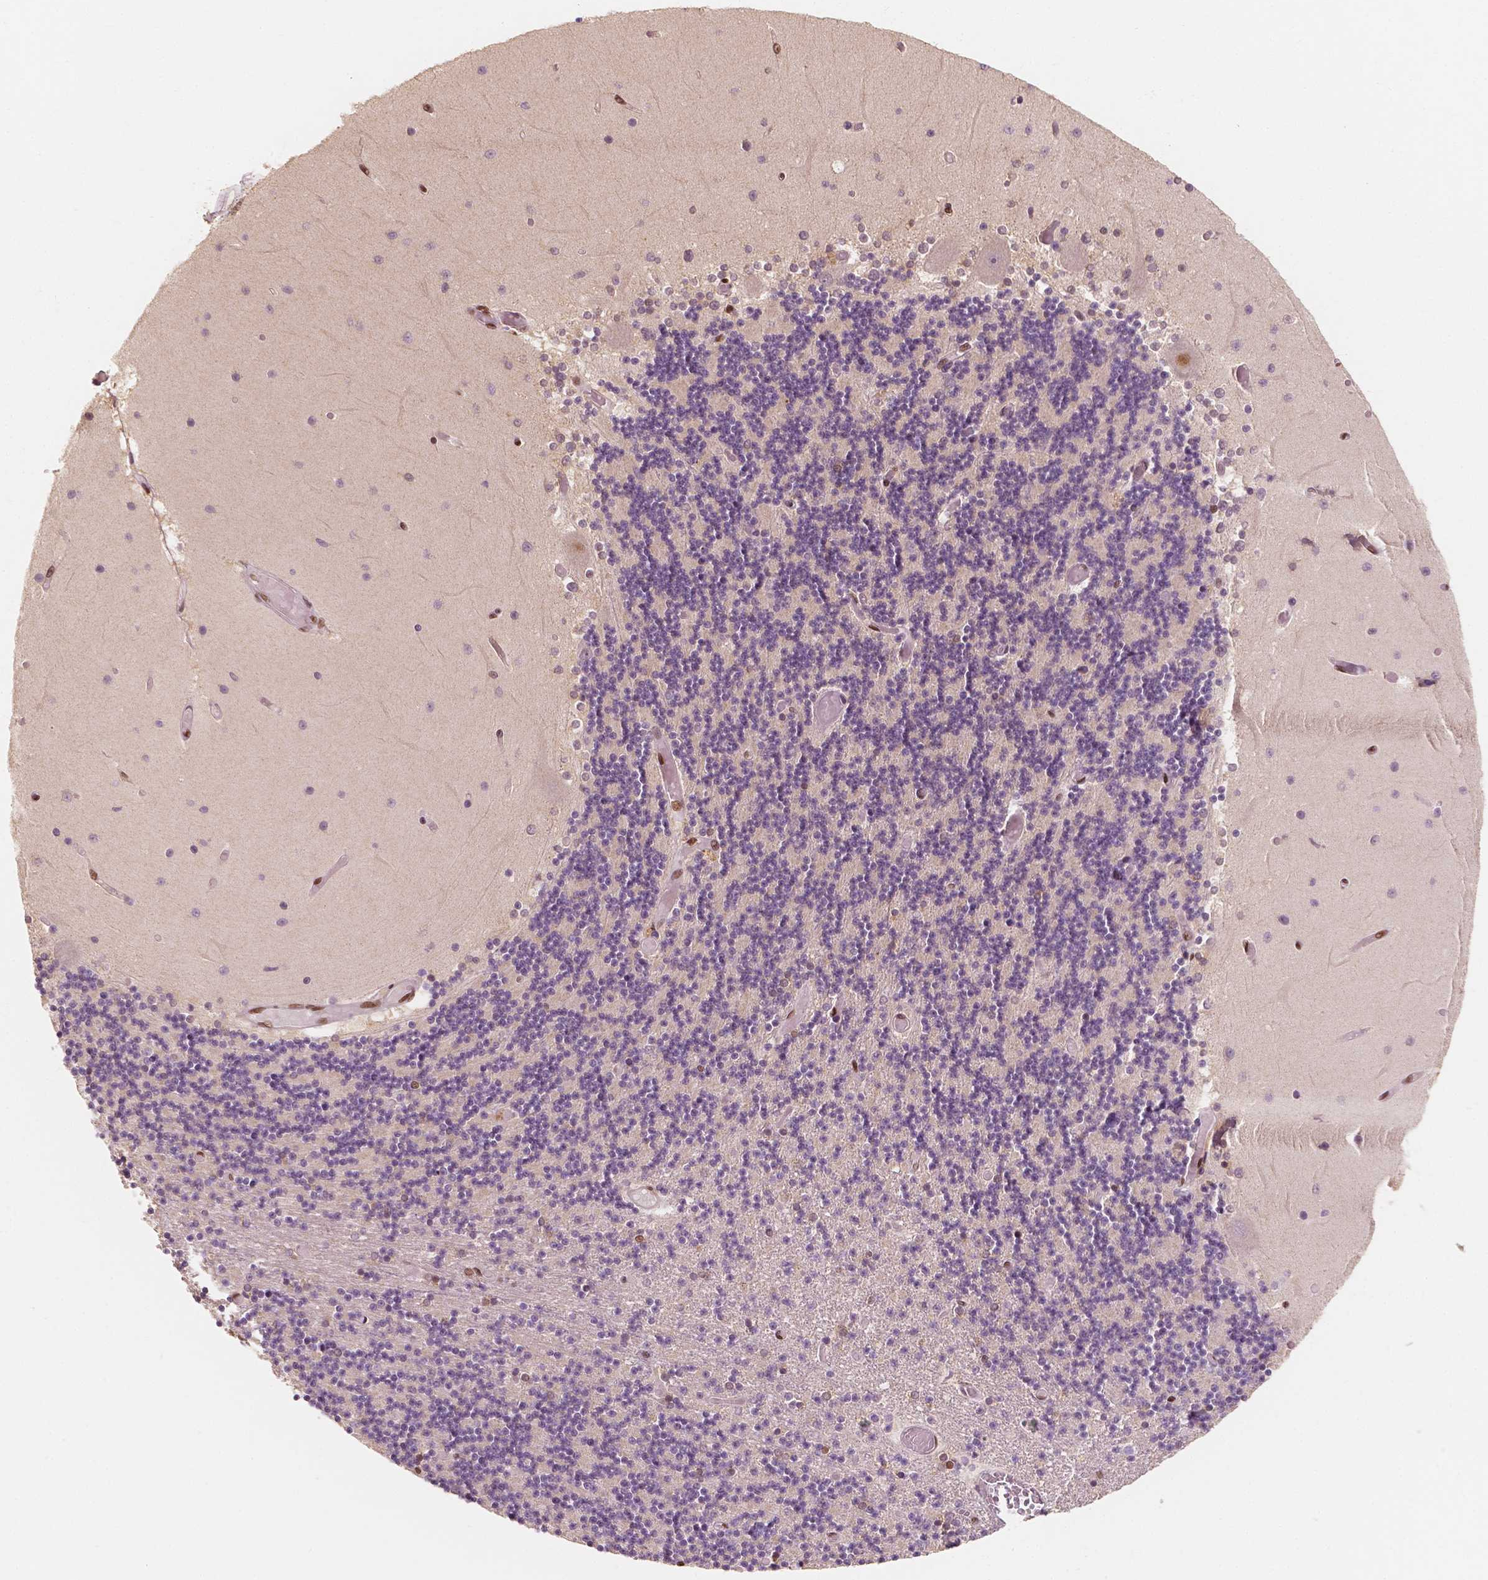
{"staining": {"intensity": "negative", "quantity": "none", "location": "none"}, "tissue": "cerebellum", "cell_type": "Cells in granular layer", "image_type": "normal", "snomed": [{"axis": "morphology", "description": "Normal tissue, NOS"}, {"axis": "topography", "description": "Cerebellum"}], "caption": "Immunohistochemical staining of normal human cerebellum shows no significant staining in cells in granular layer.", "gene": "TBC1D17", "patient": {"sex": "female", "age": 28}}